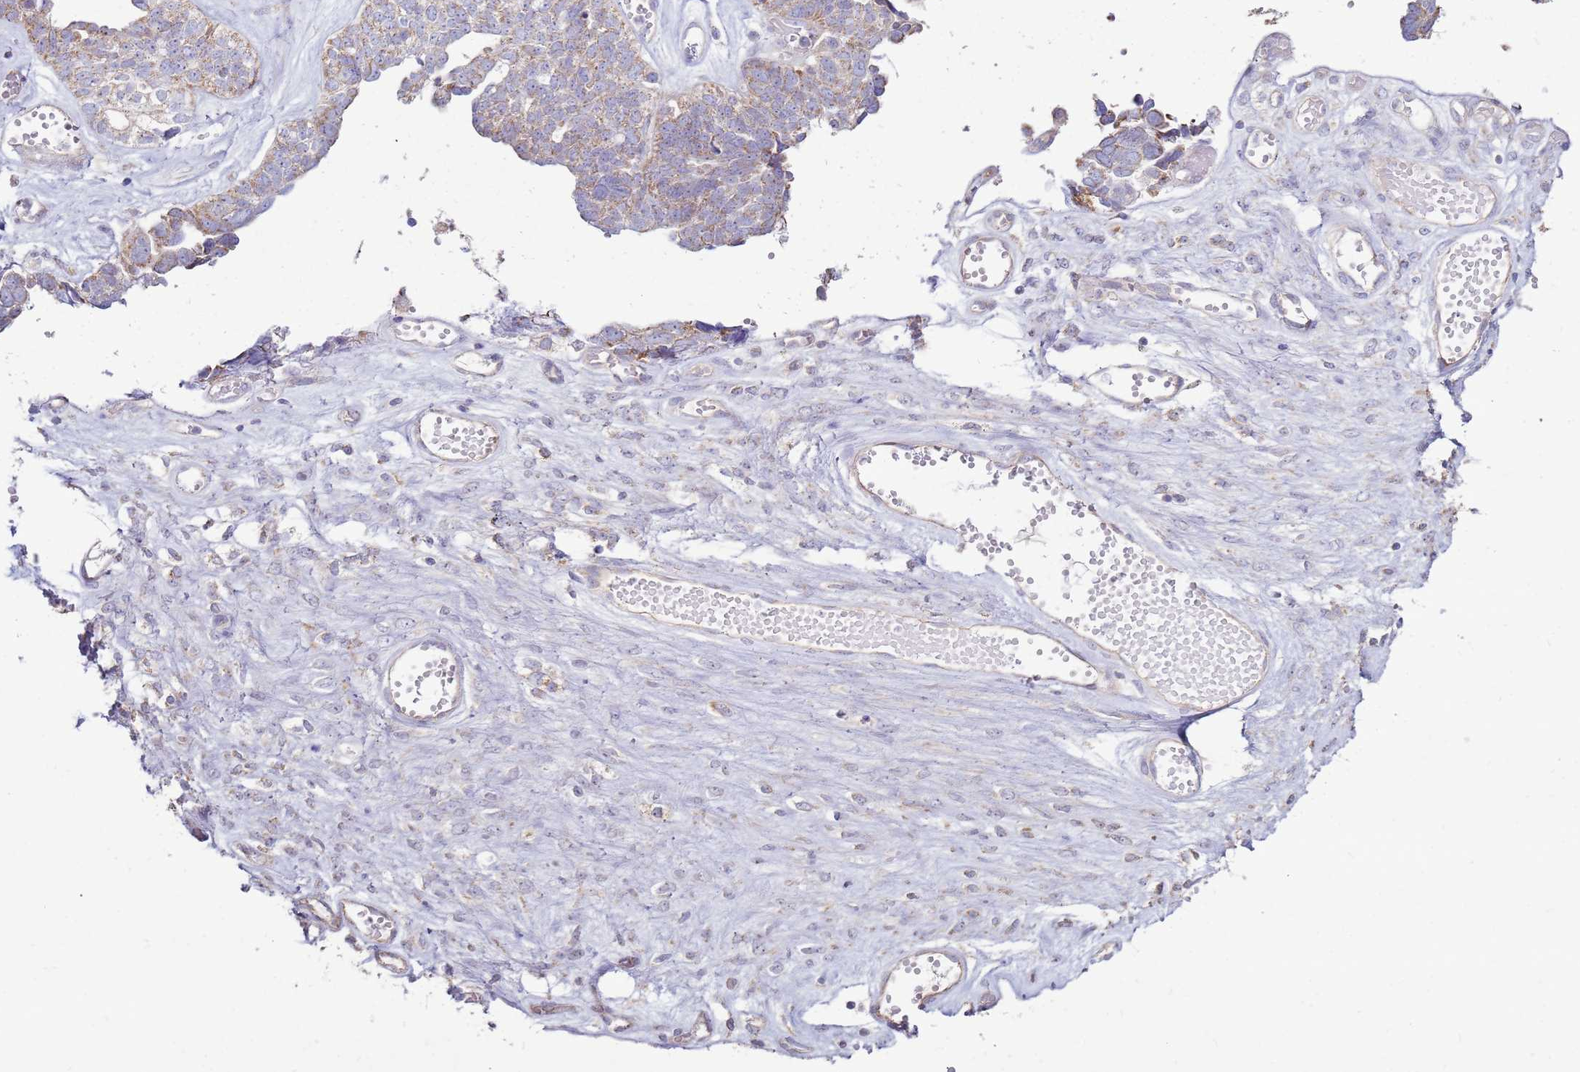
{"staining": {"intensity": "weak", "quantity": "25%-75%", "location": "cytoplasmic/membranous"}, "tissue": "ovarian cancer", "cell_type": "Tumor cells", "image_type": "cancer", "snomed": [{"axis": "morphology", "description": "Cystadenocarcinoma, serous, NOS"}, {"axis": "topography", "description": "Ovary"}], "caption": "Ovarian cancer (serous cystadenocarcinoma) was stained to show a protein in brown. There is low levels of weak cytoplasmic/membranous positivity in about 25%-75% of tumor cells.", "gene": "TRAPPC4", "patient": {"sex": "female", "age": 79}}